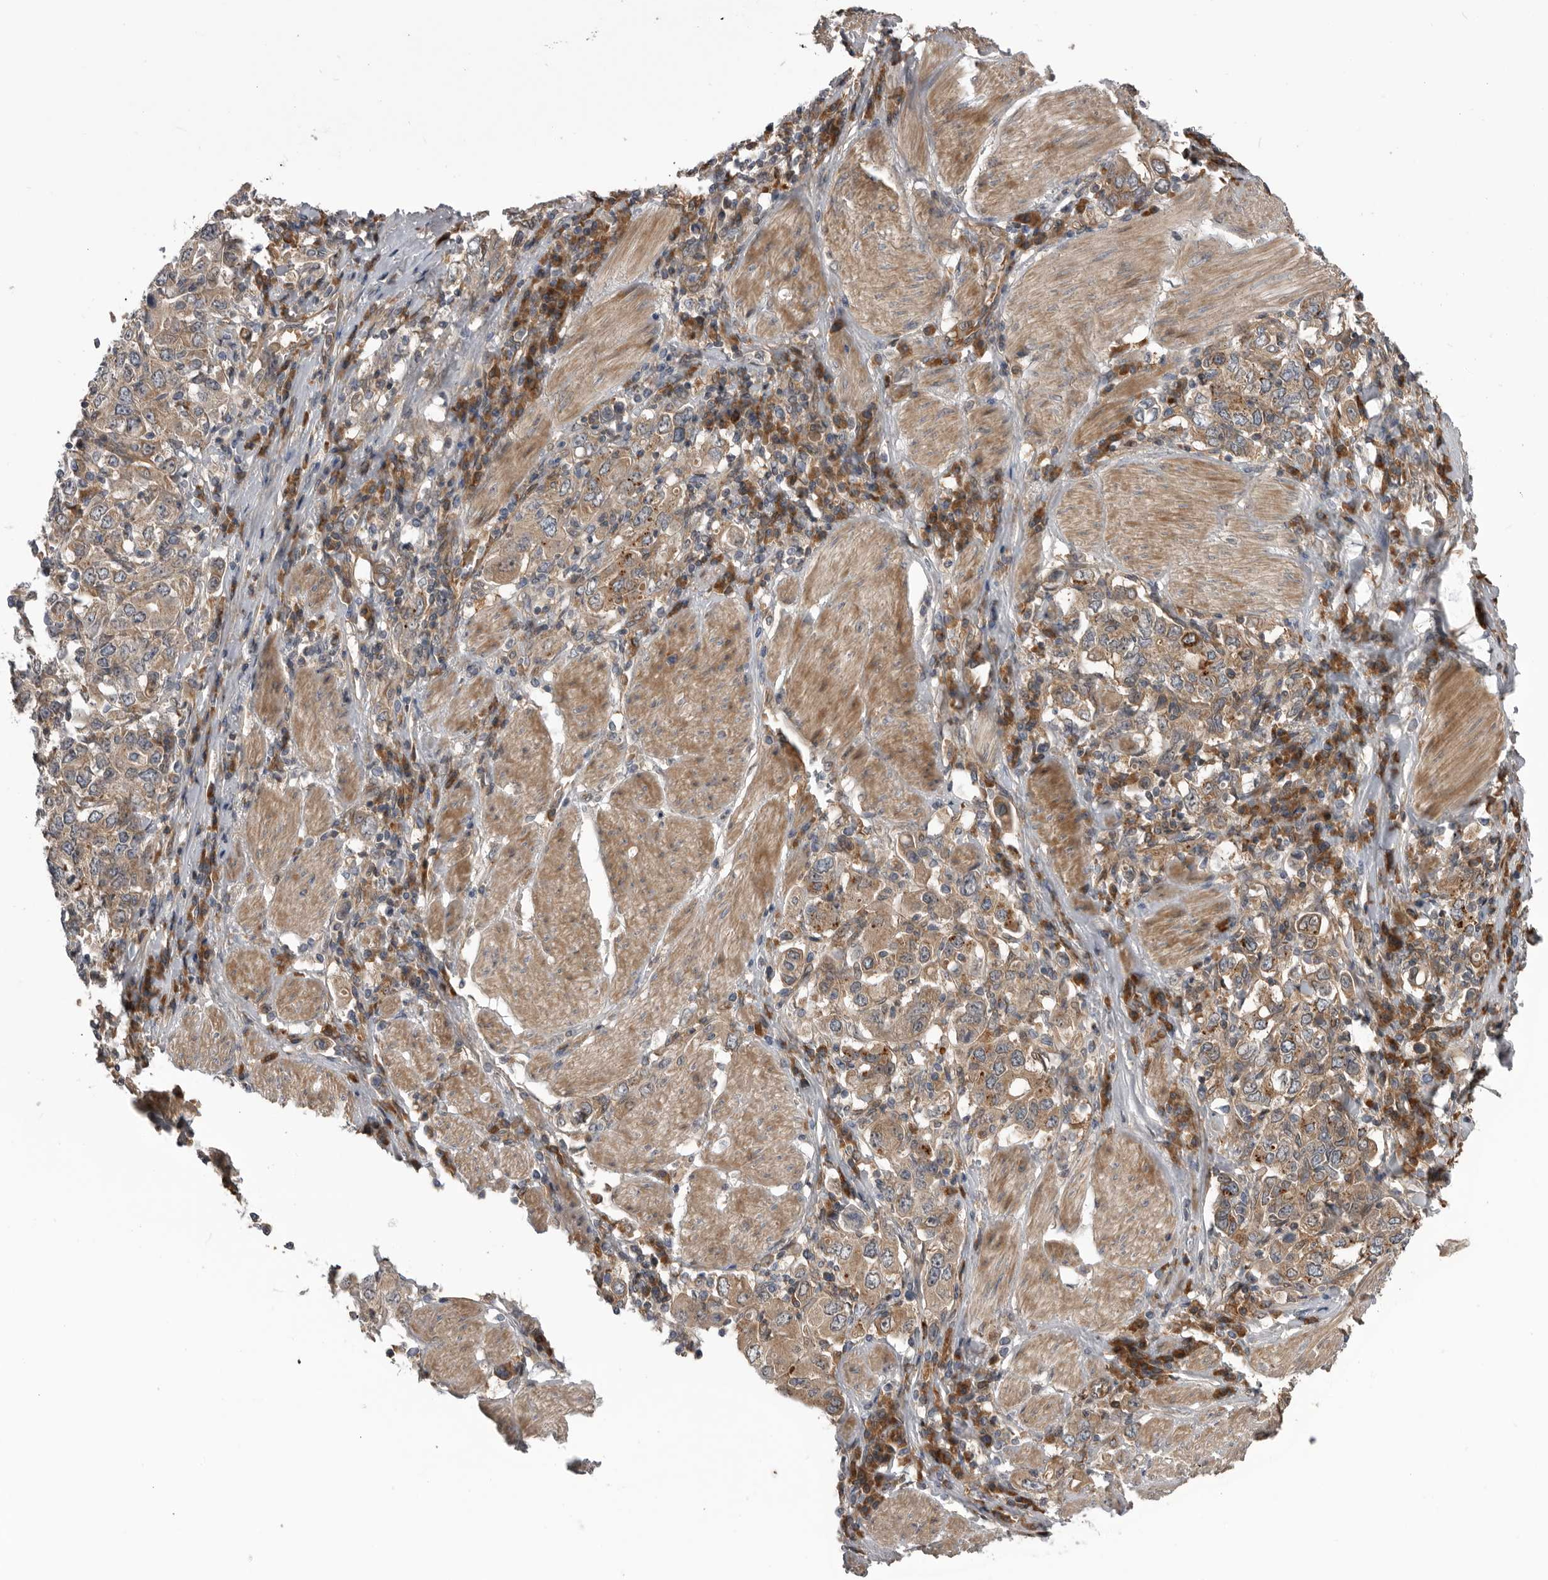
{"staining": {"intensity": "weak", "quantity": ">75%", "location": "cytoplasmic/membranous"}, "tissue": "stomach cancer", "cell_type": "Tumor cells", "image_type": "cancer", "snomed": [{"axis": "morphology", "description": "Adenocarcinoma, NOS"}, {"axis": "topography", "description": "Stomach, upper"}], "caption": "Weak cytoplasmic/membranous protein staining is identified in about >75% of tumor cells in stomach adenocarcinoma.", "gene": "RAB3GAP2", "patient": {"sex": "male", "age": 62}}